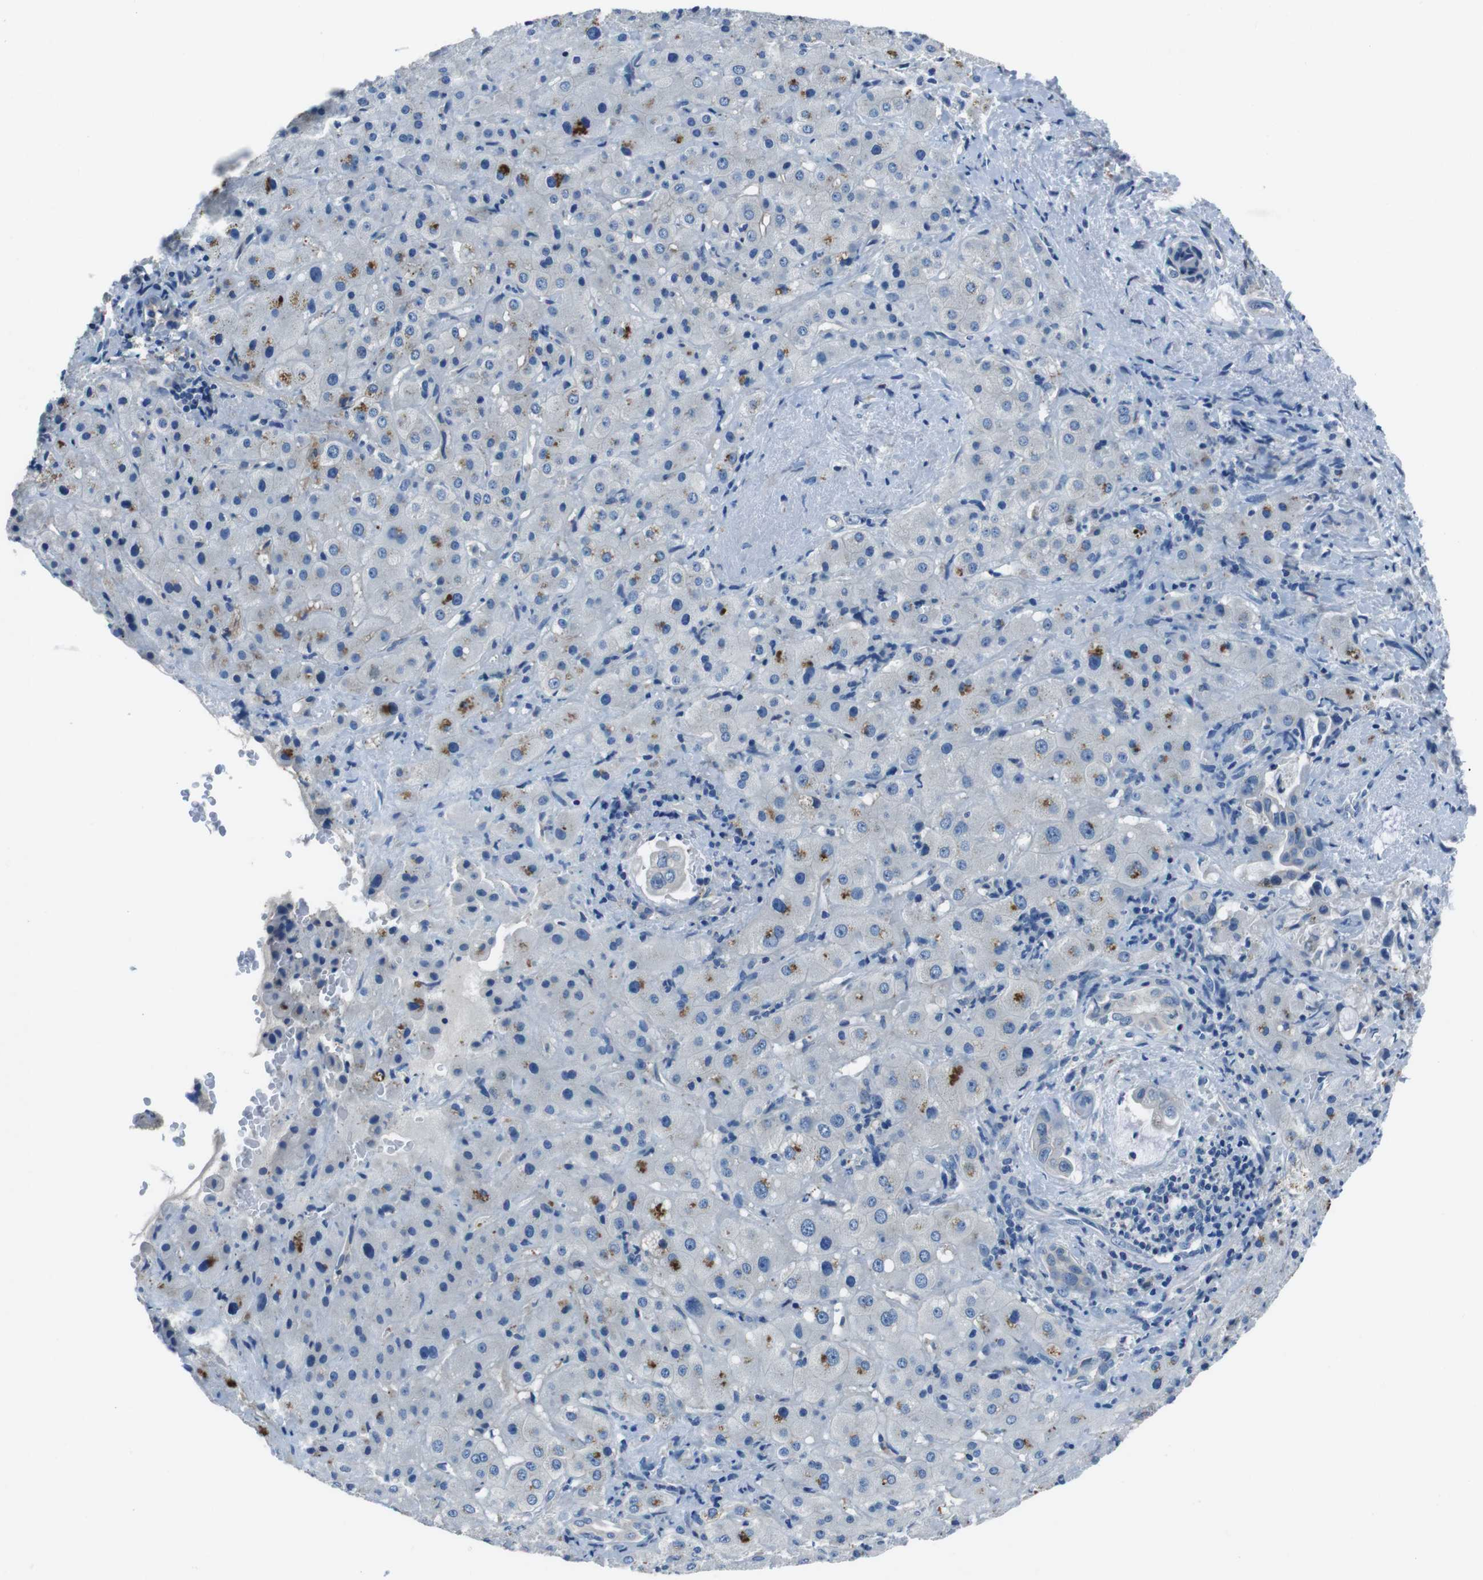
{"staining": {"intensity": "negative", "quantity": "none", "location": "none"}, "tissue": "liver cancer", "cell_type": "Tumor cells", "image_type": "cancer", "snomed": [{"axis": "morphology", "description": "Cholangiocarcinoma"}, {"axis": "topography", "description": "Liver"}], "caption": "An image of liver cholangiocarcinoma stained for a protein shows no brown staining in tumor cells. (Immunohistochemistry, brightfield microscopy, high magnification).", "gene": "TULP3", "patient": {"sex": "female", "age": 65}}